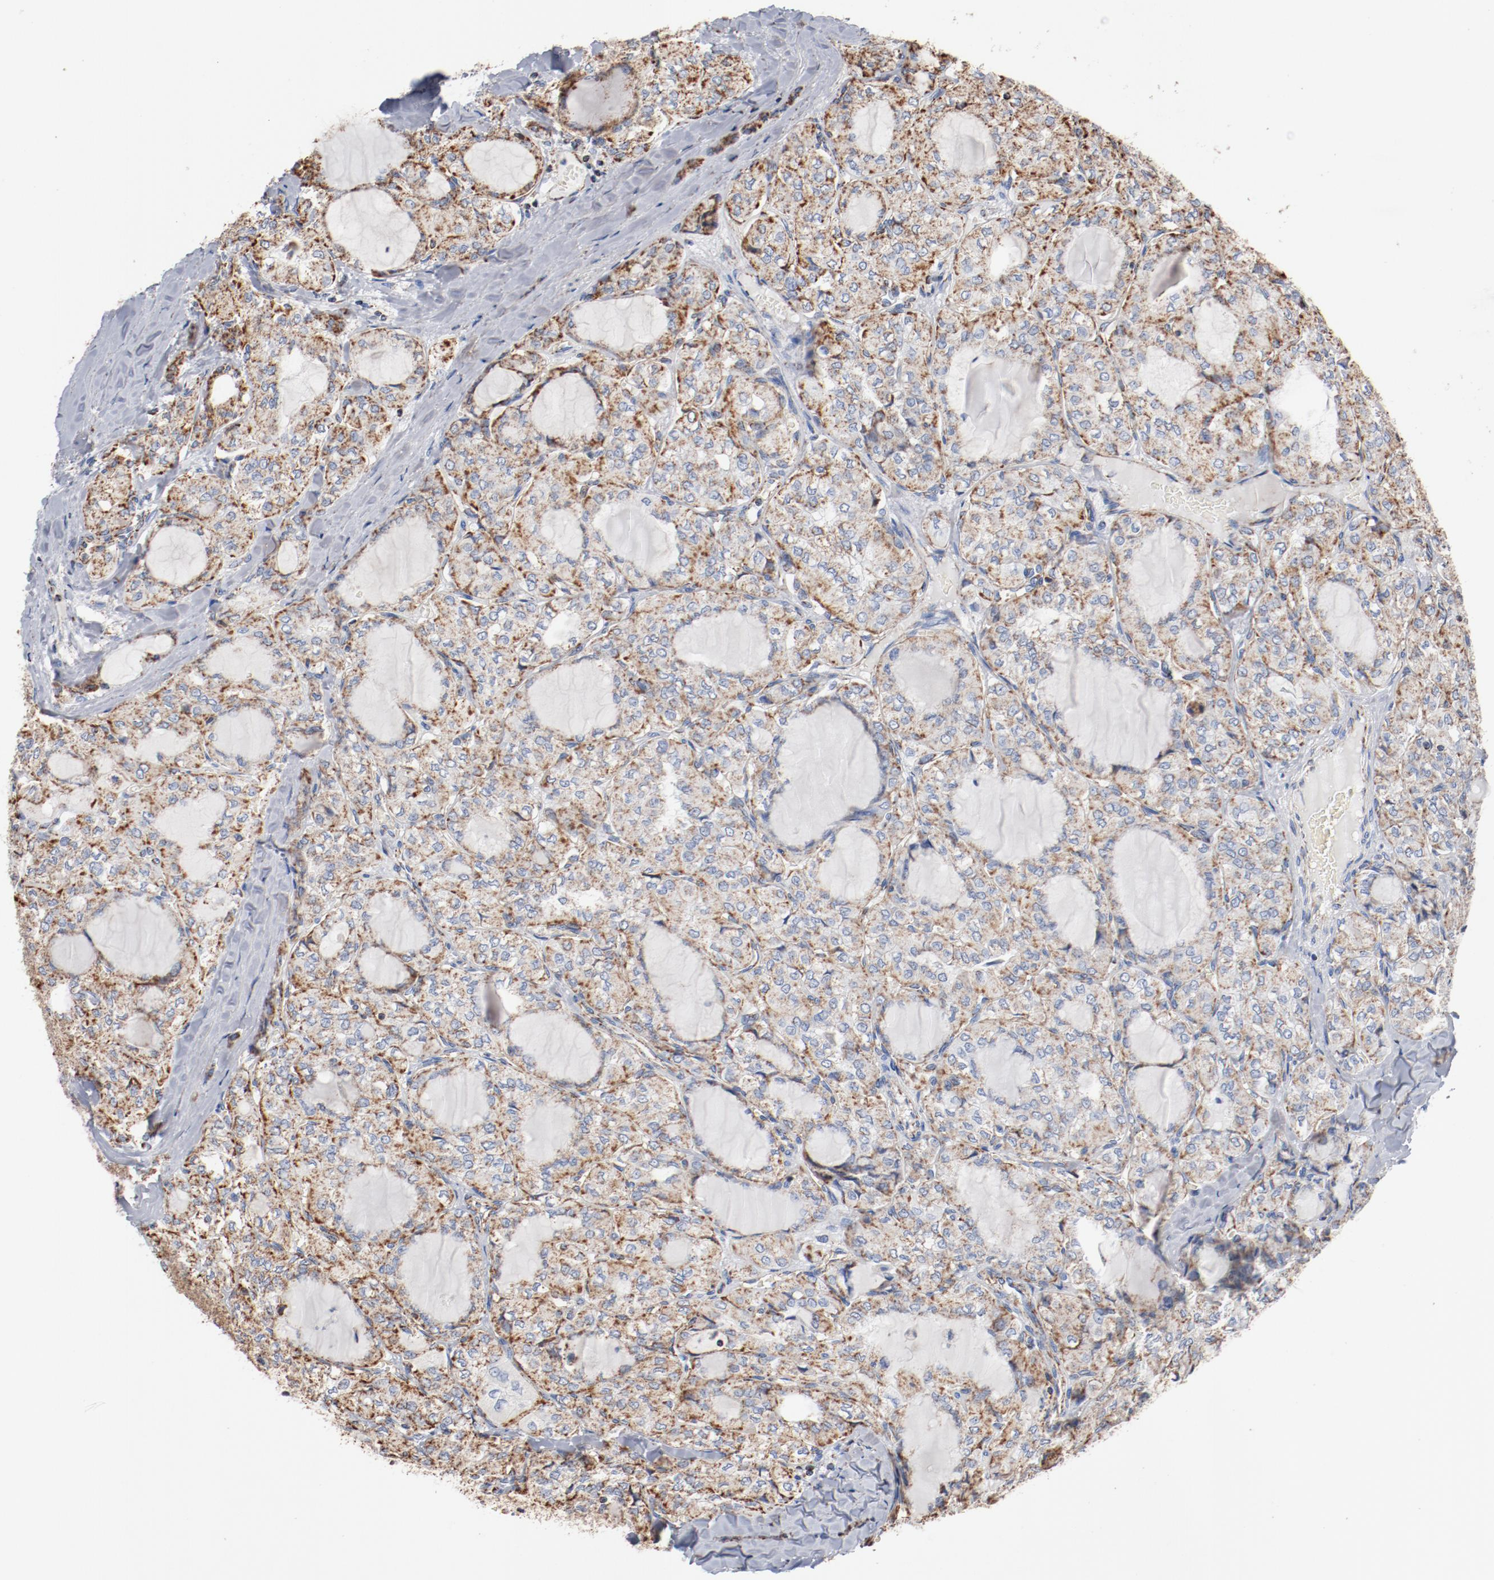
{"staining": {"intensity": "moderate", "quantity": "25%-75%", "location": "cytoplasmic/membranous"}, "tissue": "thyroid cancer", "cell_type": "Tumor cells", "image_type": "cancer", "snomed": [{"axis": "morphology", "description": "Papillary adenocarcinoma, NOS"}, {"axis": "topography", "description": "Thyroid gland"}], "caption": "Protein analysis of papillary adenocarcinoma (thyroid) tissue demonstrates moderate cytoplasmic/membranous positivity in about 25%-75% of tumor cells. The staining was performed using DAB (3,3'-diaminobenzidine) to visualize the protein expression in brown, while the nuclei were stained in blue with hematoxylin (Magnification: 20x).", "gene": "NDUFS4", "patient": {"sex": "male", "age": 20}}